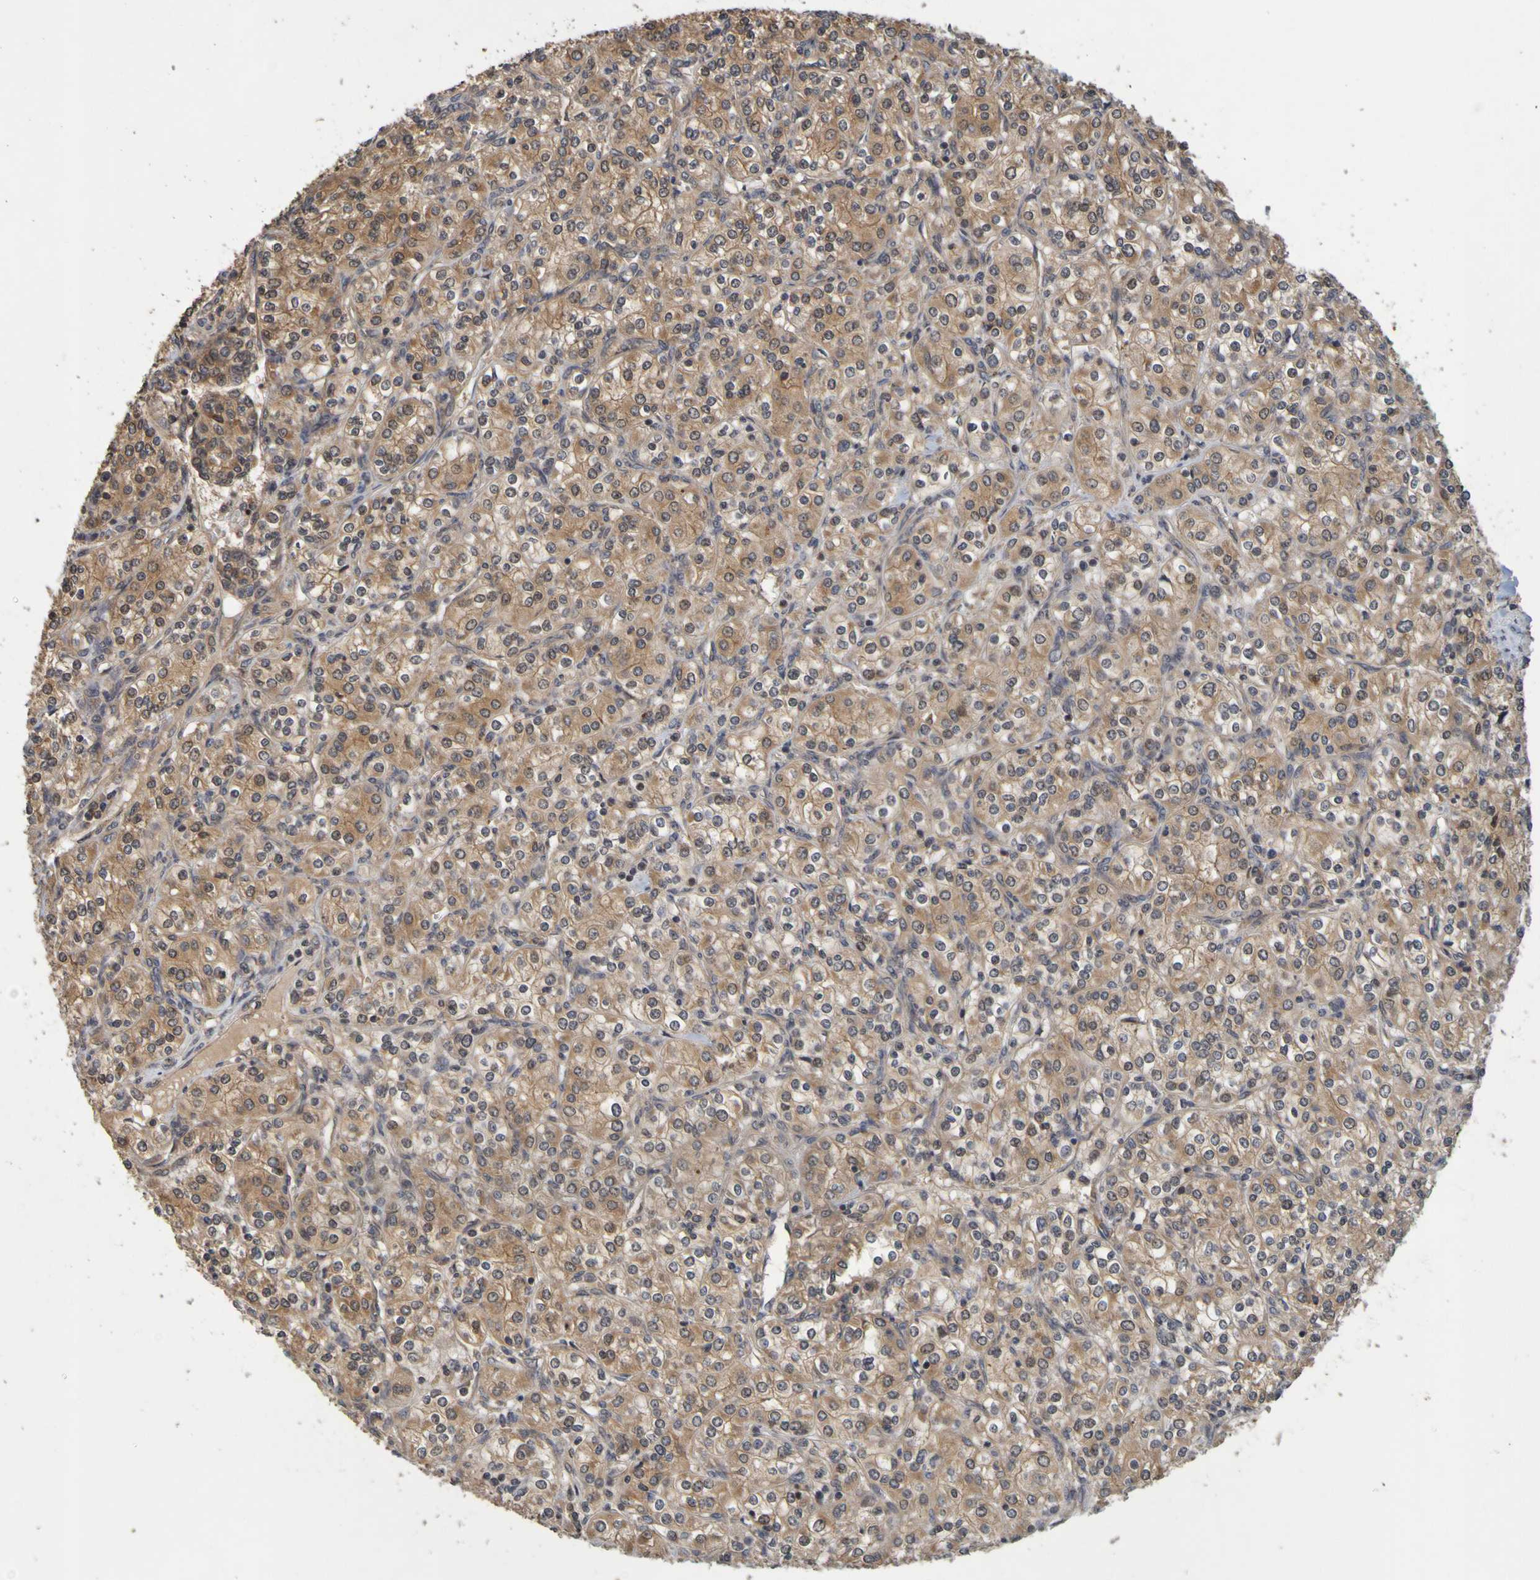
{"staining": {"intensity": "moderate", "quantity": ">75%", "location": "cytoplasmic/membranous"}, "tissue": "renal cancer", "cell_type": "Tumor cells", "image_type": "cancer", "snomed": [{"axis": "morphology", "description": "Adenocarcinoma, NOS"}, {"axis": "topography", "description": "Kidney"}], "caption": "Immunohistochemical staining of renal cancer (adenocarcinoma) exhibits medium levels of moderate cytoplasmic/membranous protein expression in approximately >75% of tumor cells.", "gene": "OCRL", "patient": {"sex": "male", "age": 77}}